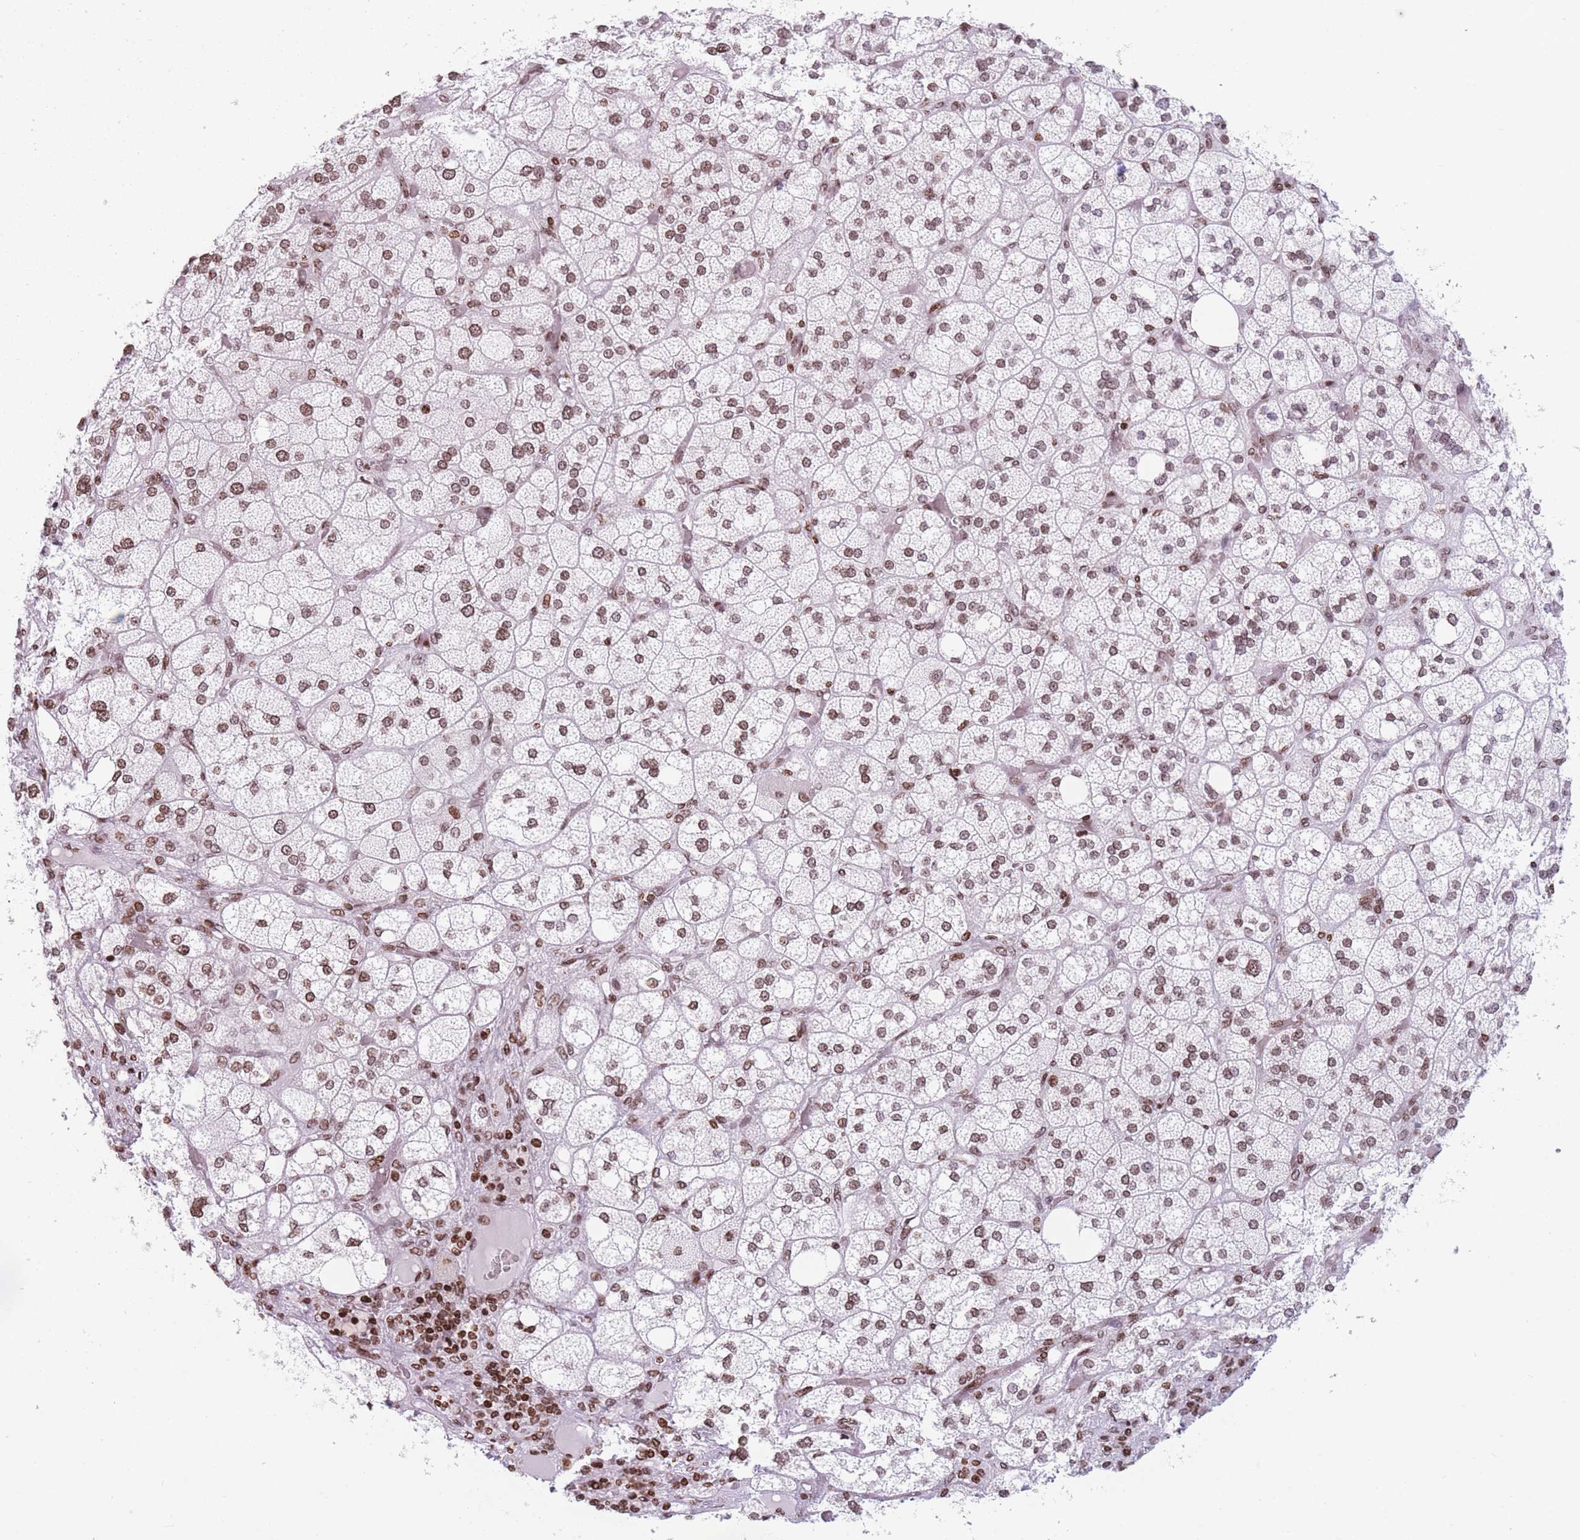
{"staining": {"intensity": "moderate", "quantity": ">75%", "location": "nuclear"}, "tissue": "adrenal gland", "cell_type": "Glandular cells", "image_type": "normal", "snomed": [{"axis": "morphology", "description": "Normal tissue, NOS"}, {"axis": "topography", "description": "Adrenal gland"}], "caption": "Immunohistochemical staining of normal human adrenal gland reveals >75% levels of moderate nuclear protein staining in about >75% of glandular cells.", "gene": "AK9", "patient": {"sex": "male", "age": 61}}